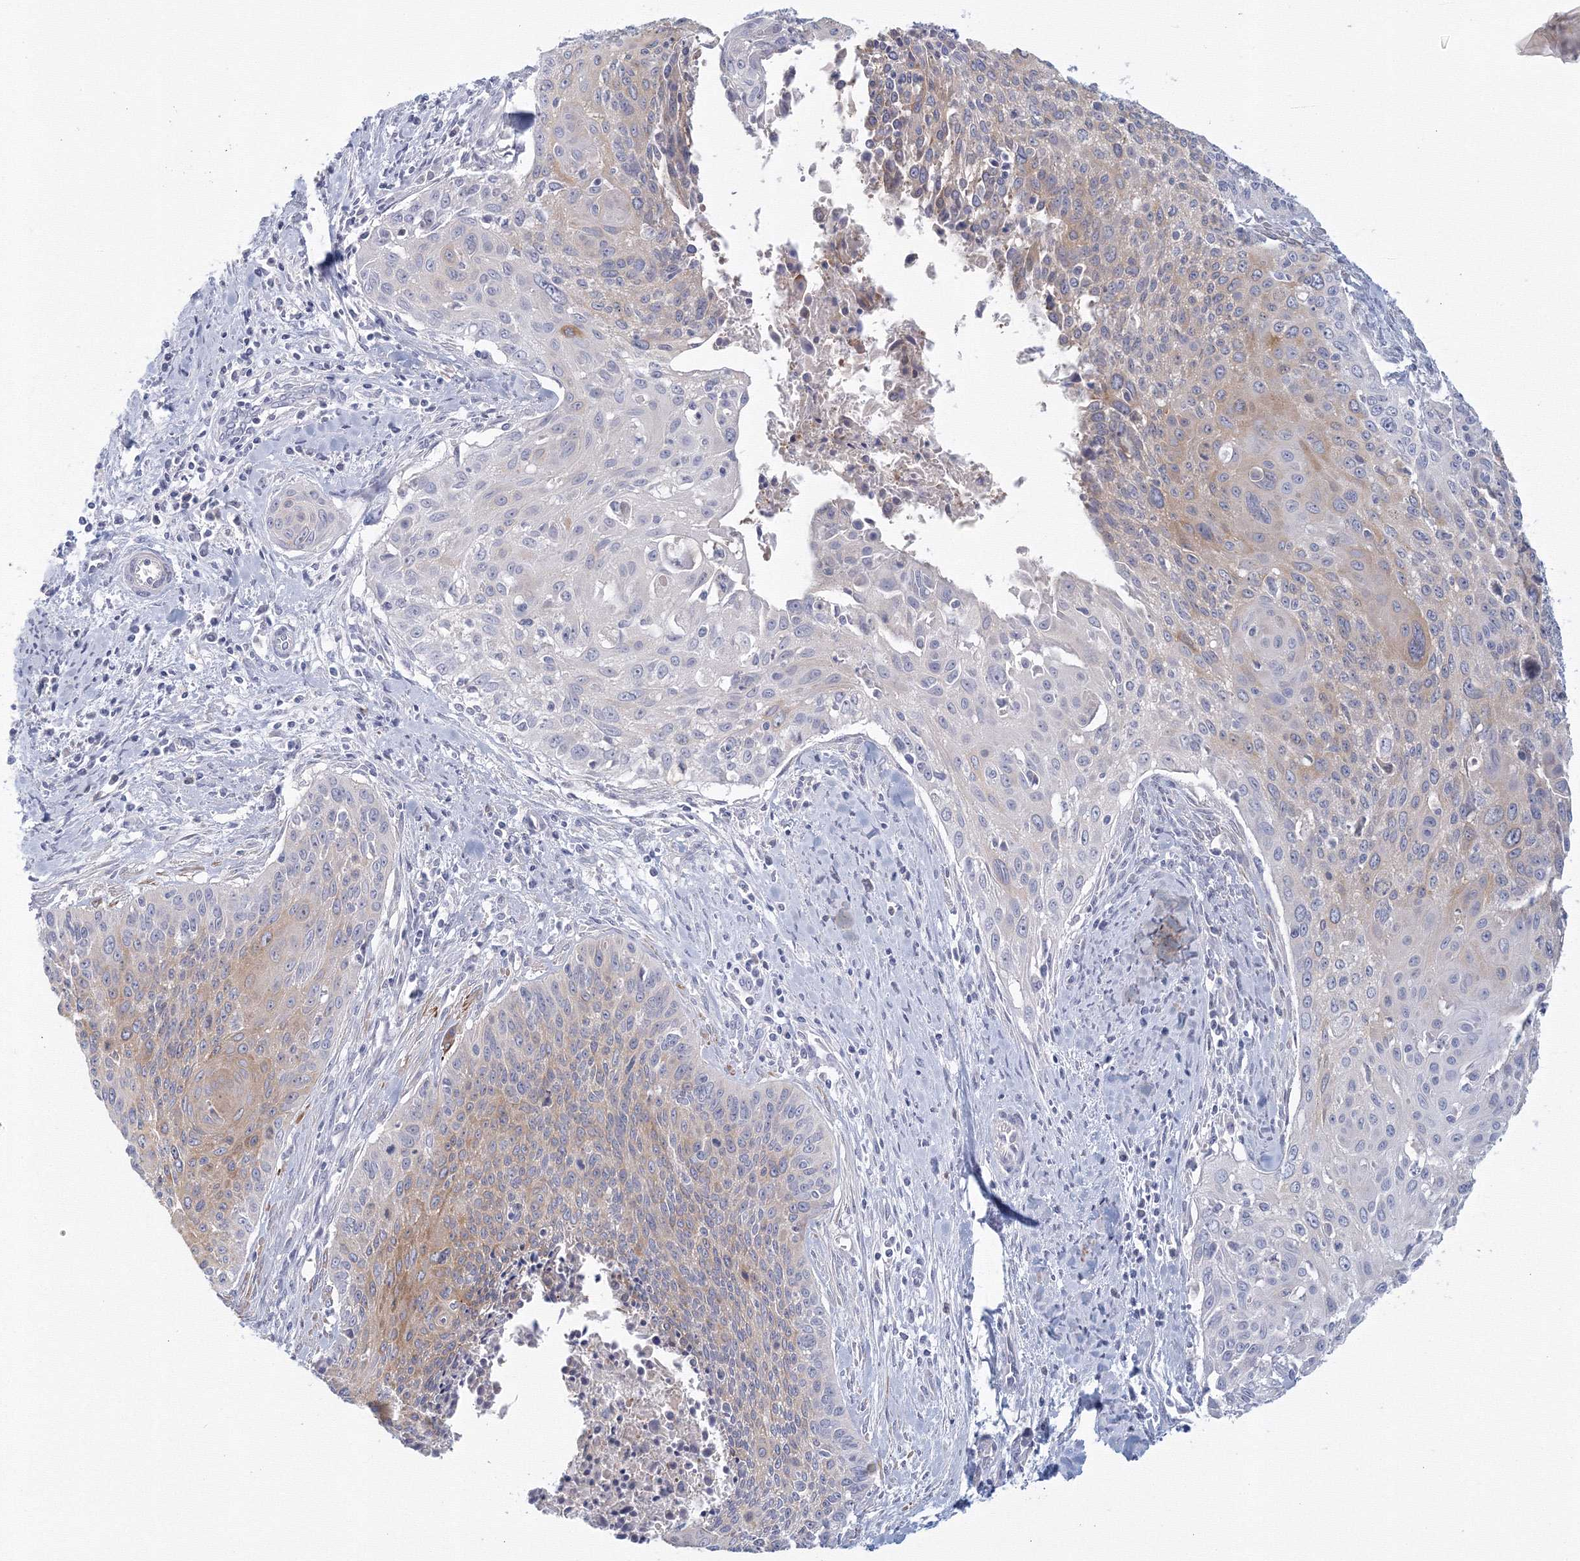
{"staining": {"intensity": "moderate", "quantity": "<25%", "location": "cytoplasmic/membranous"}, "tissue": "cervical cancer", "cell_type": "Tumor cells", "image_type": "cancer", "snomed": [{"axis": "morphology", "description": "Squamous cell carcinoma, NOS"}, {"axis": "topography", "description": "Cervix"}], "caption": "Cervical cancer tissue reveals moderate cytoplasmic/membranous positivity in approximately <25% of tumor cells, visualized by immunohistochemistry.", "gene": "TACC2", "patient": {"sex": "female", "age": 55}}